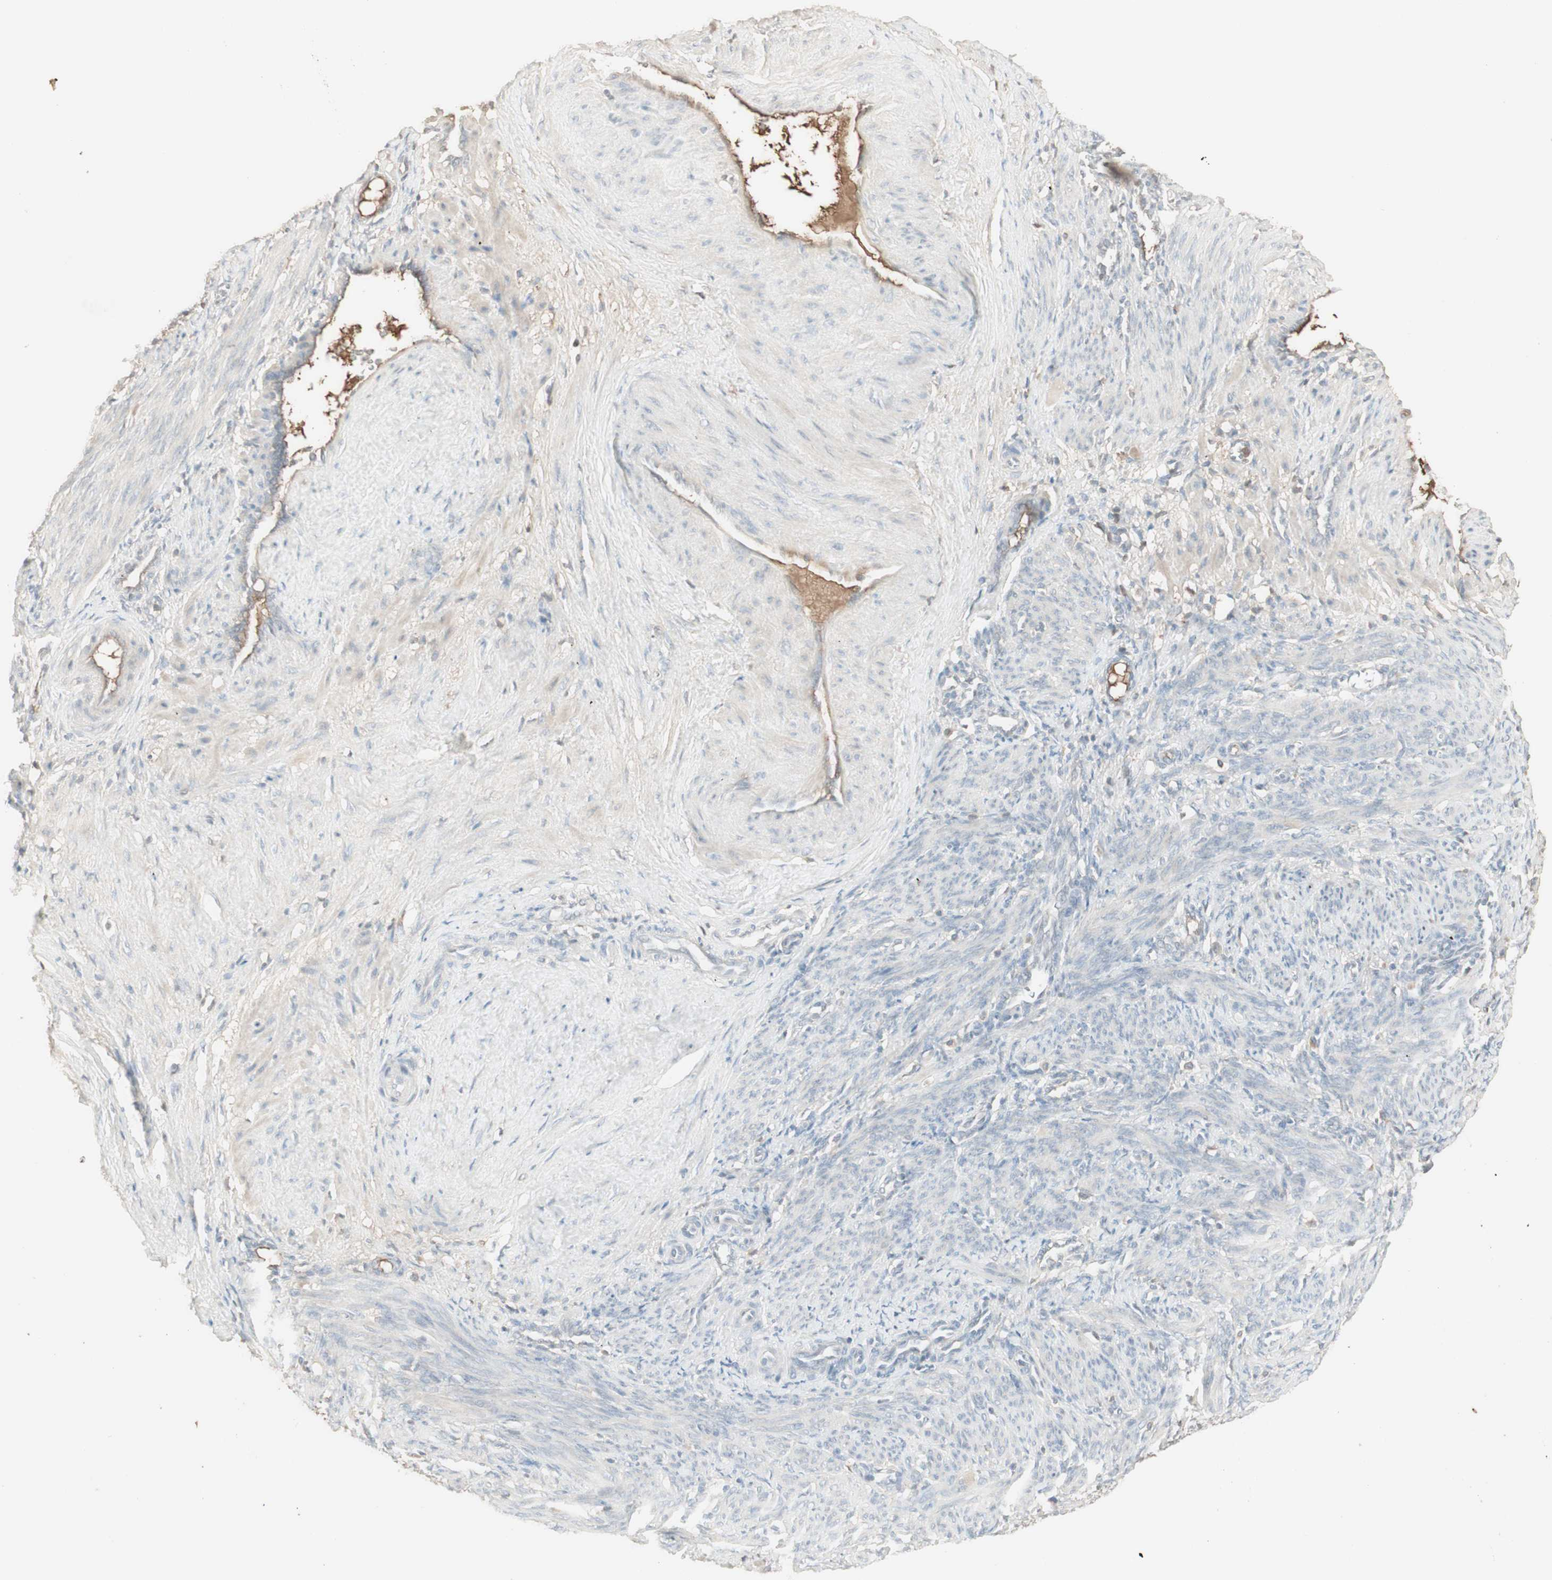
{"staining": {"intensity": "weak", "quantity": "25%-75%", "location": "cytoplasmic/membranous"}, "tissue": "smooth muscle", "cell_type": "Smooth muscle cells", "image_type": "normal", "snomed": [{"axis": "morphology", "description": "Normal tissue, NOS"}, {"axis": "topography", "description": "Endometrium"}], "caption": "Immunohistochemistry of normal human smooth muscle reveals low levels of weak cytoplasmic/membranous staining in about 25%-75% of smooth muscle cells. Nuclei are stained in blue.", "gene": "IFNG", "patient": {"sex": "female", "age": 33}}